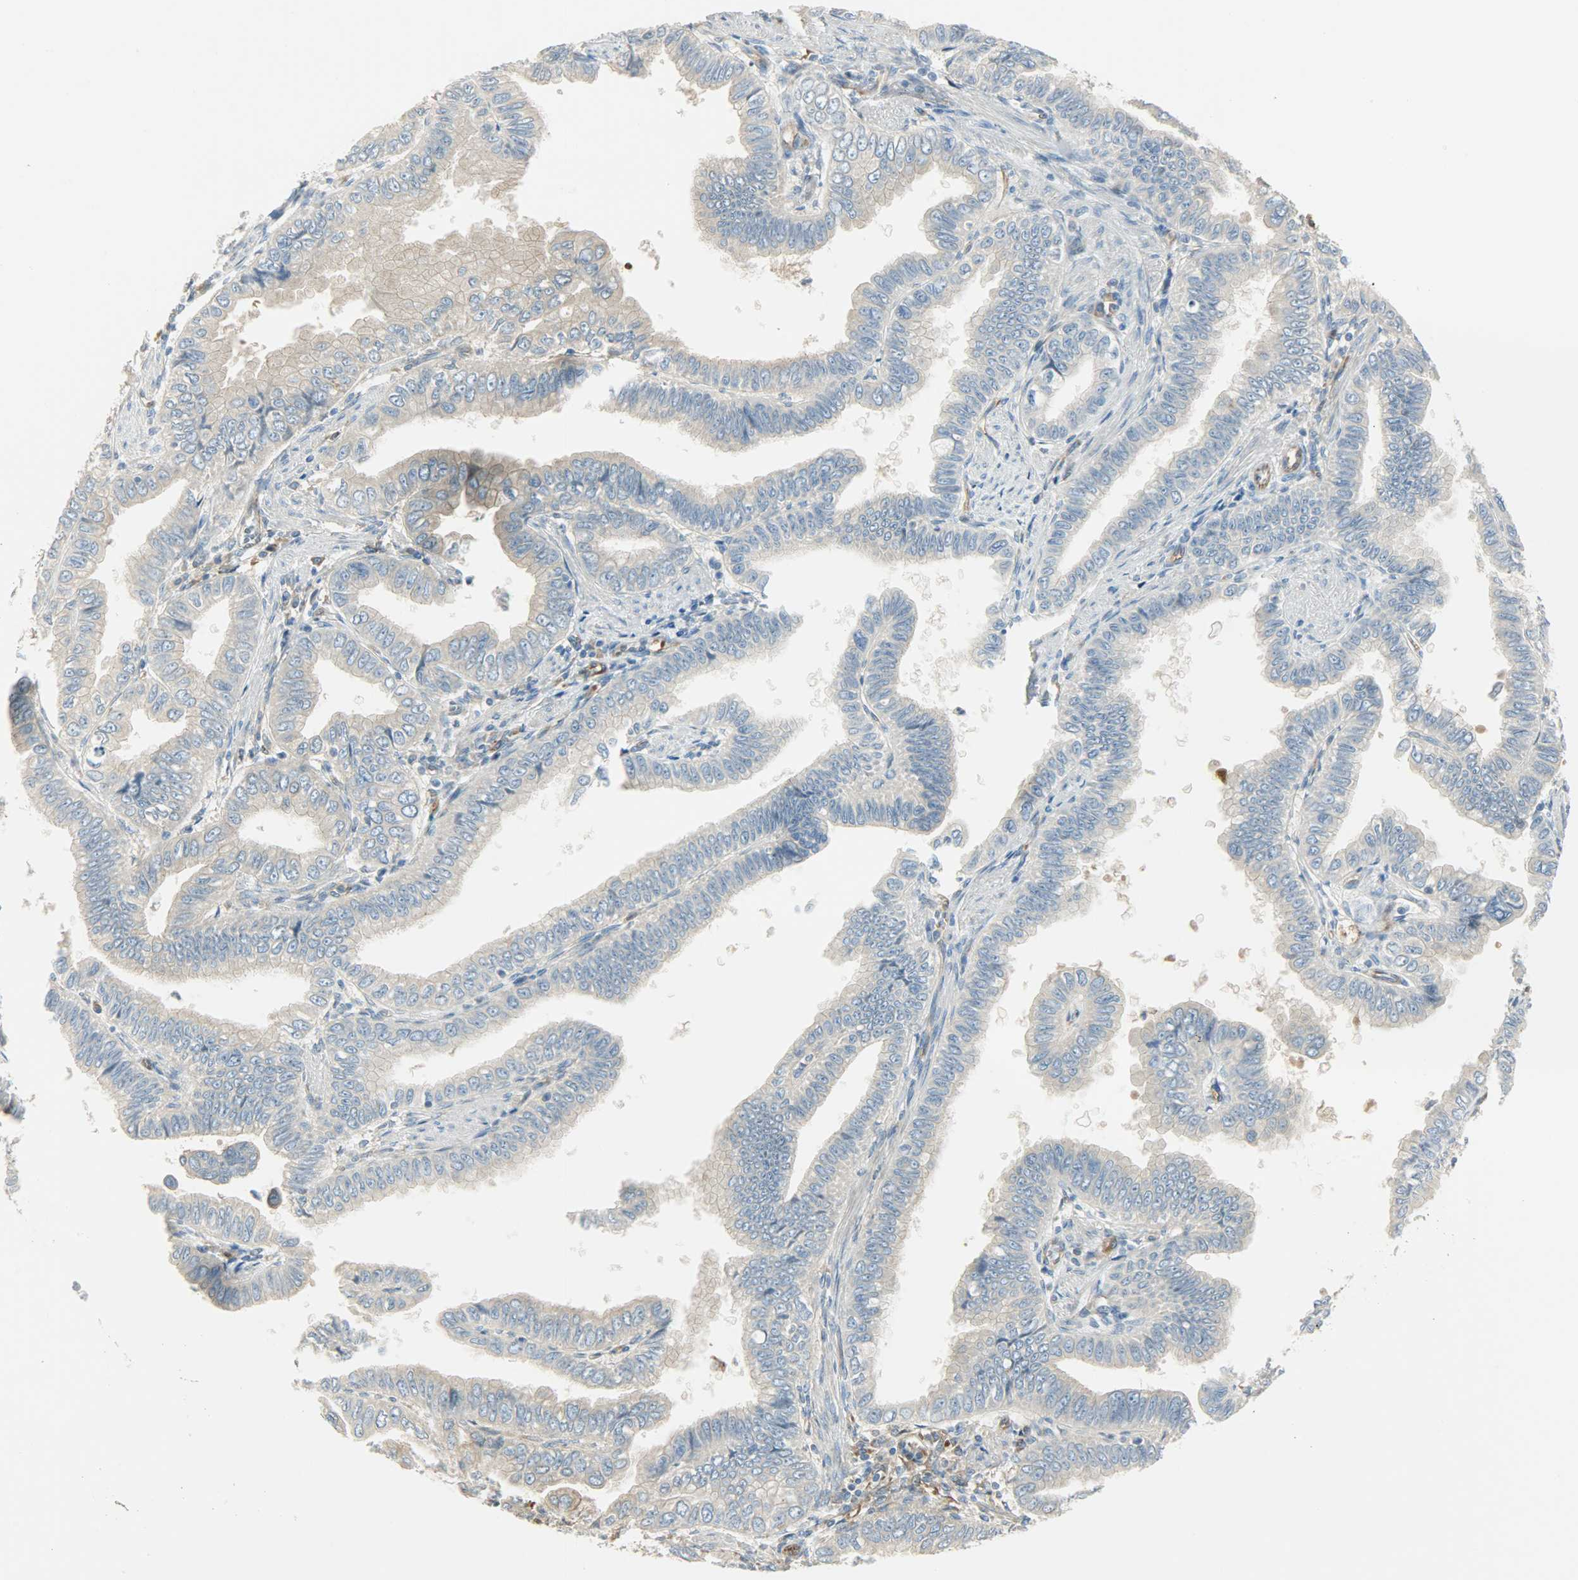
{"staining": {"intensity": "moderate", "quantity": ">75%", "location": "cytoplasmic/membranous"}, "tissue": "pancreatic cancer", "cell_type": "Tumor cells", "image_type": "cancer", "snomed": [{"axis": "morphology", "description": "Normal tissue, NOS"}, {"axis": "topography", "description": "Lymph node"}], "caption": "Protein expression analysis of human pancreatic cancer reveals moderate cytoplasmic/membranous positivity in about >75% of tumor cells.", "gene": "WARS1", "patient": {"sex": "male", "age": 50}}